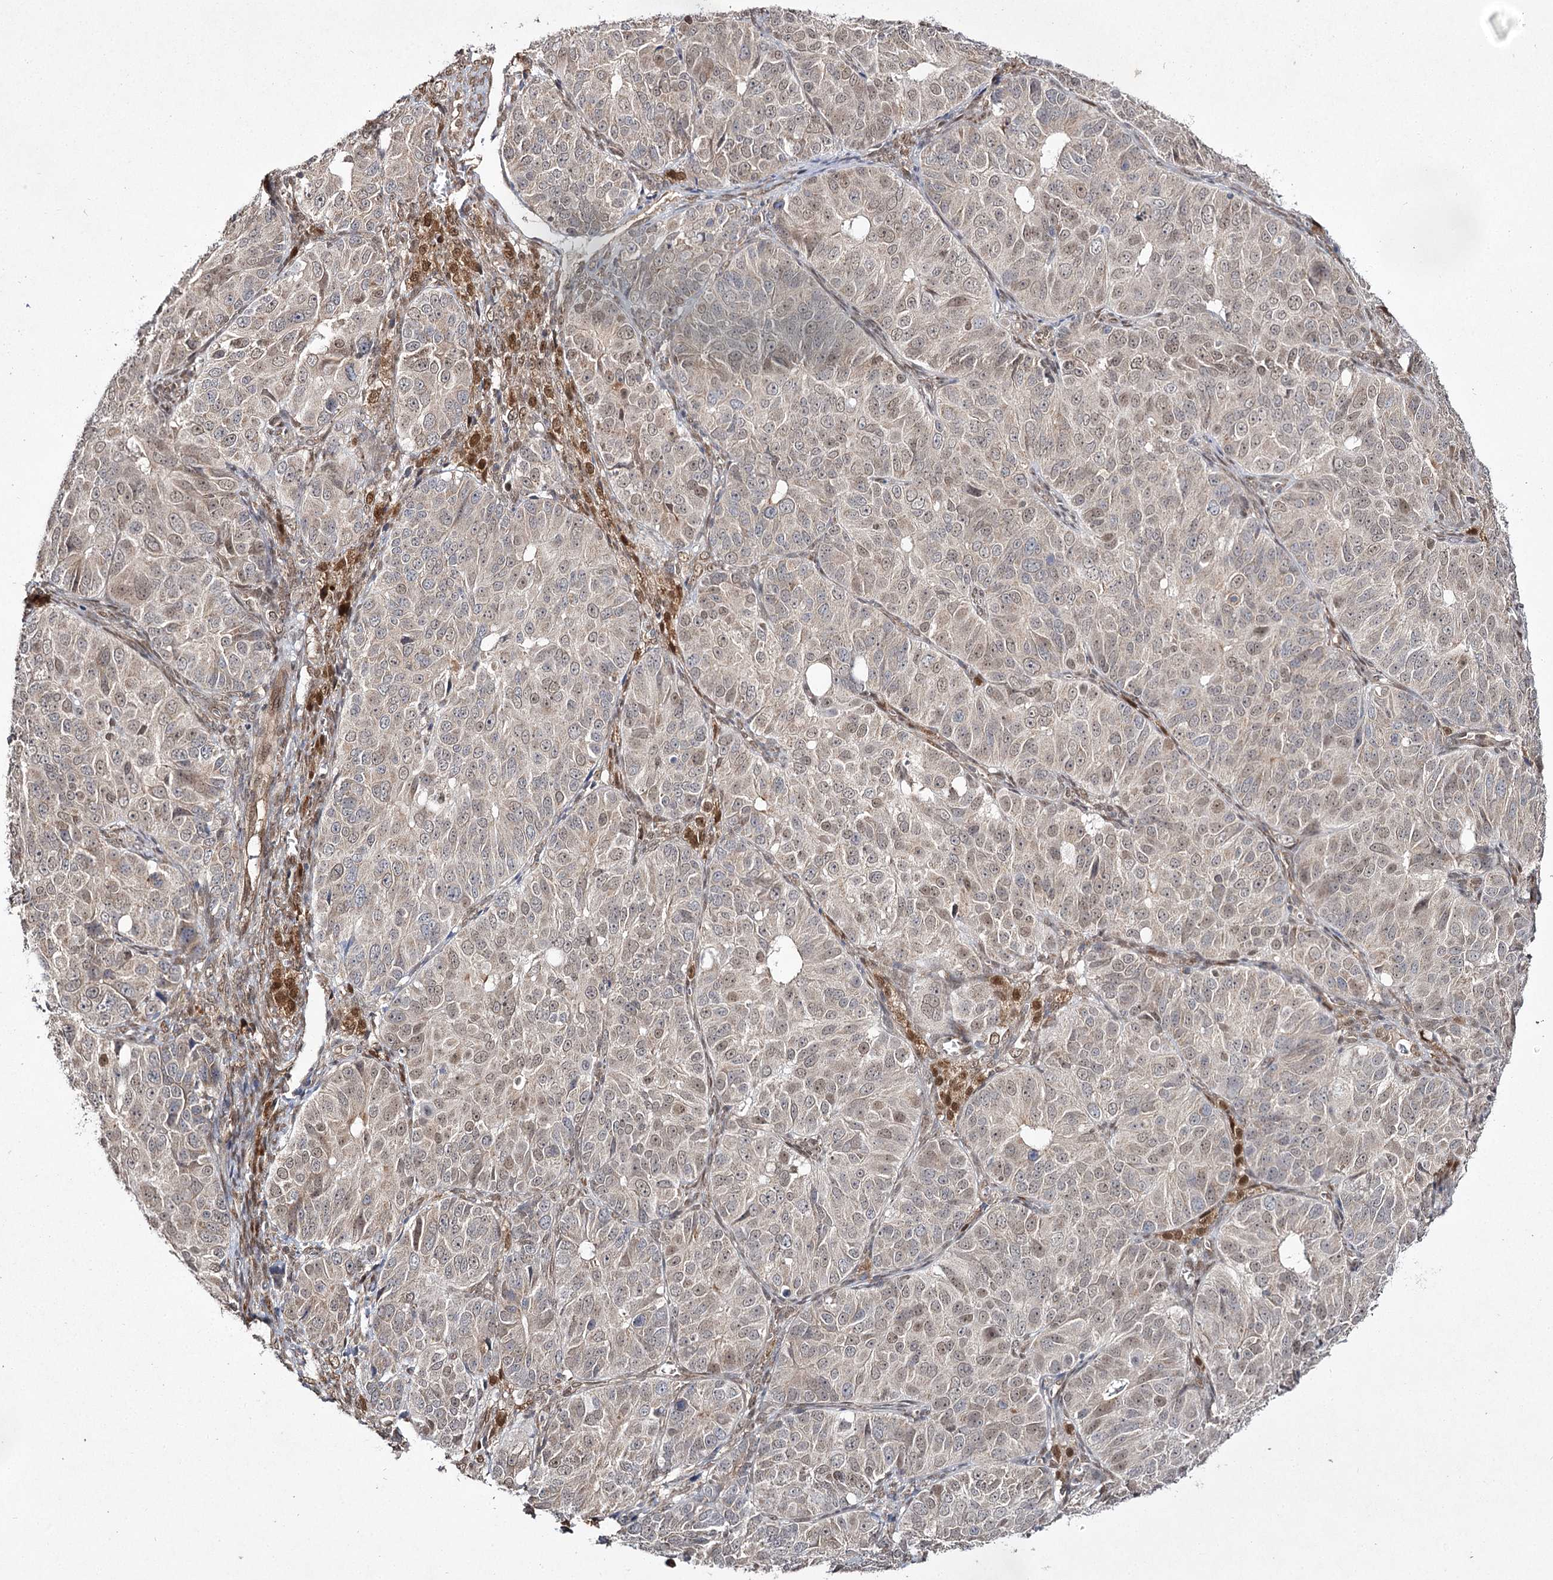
{"staining": {"intensity": "weak", "quantity": "<25%", "location": "nuclear"}, "tissue": "ovarian cancer", "cell_type": "Tumor cells", "image_type": "cancer", "snomed": [{"axis": "morphology", "description": "Carcinoma, endometroid"}, {"axis": "topography", "description": "Ovary"}], "caption": "Immunohistochemistry (IHC) of ovarian cancer demonstrates no positivity in tumor cells. (DAB immunohistochemistry (IHC) with hematoxylin counter stain).", "gene": "TRNT1", "patient": {"sex": "female", "age": 51}}